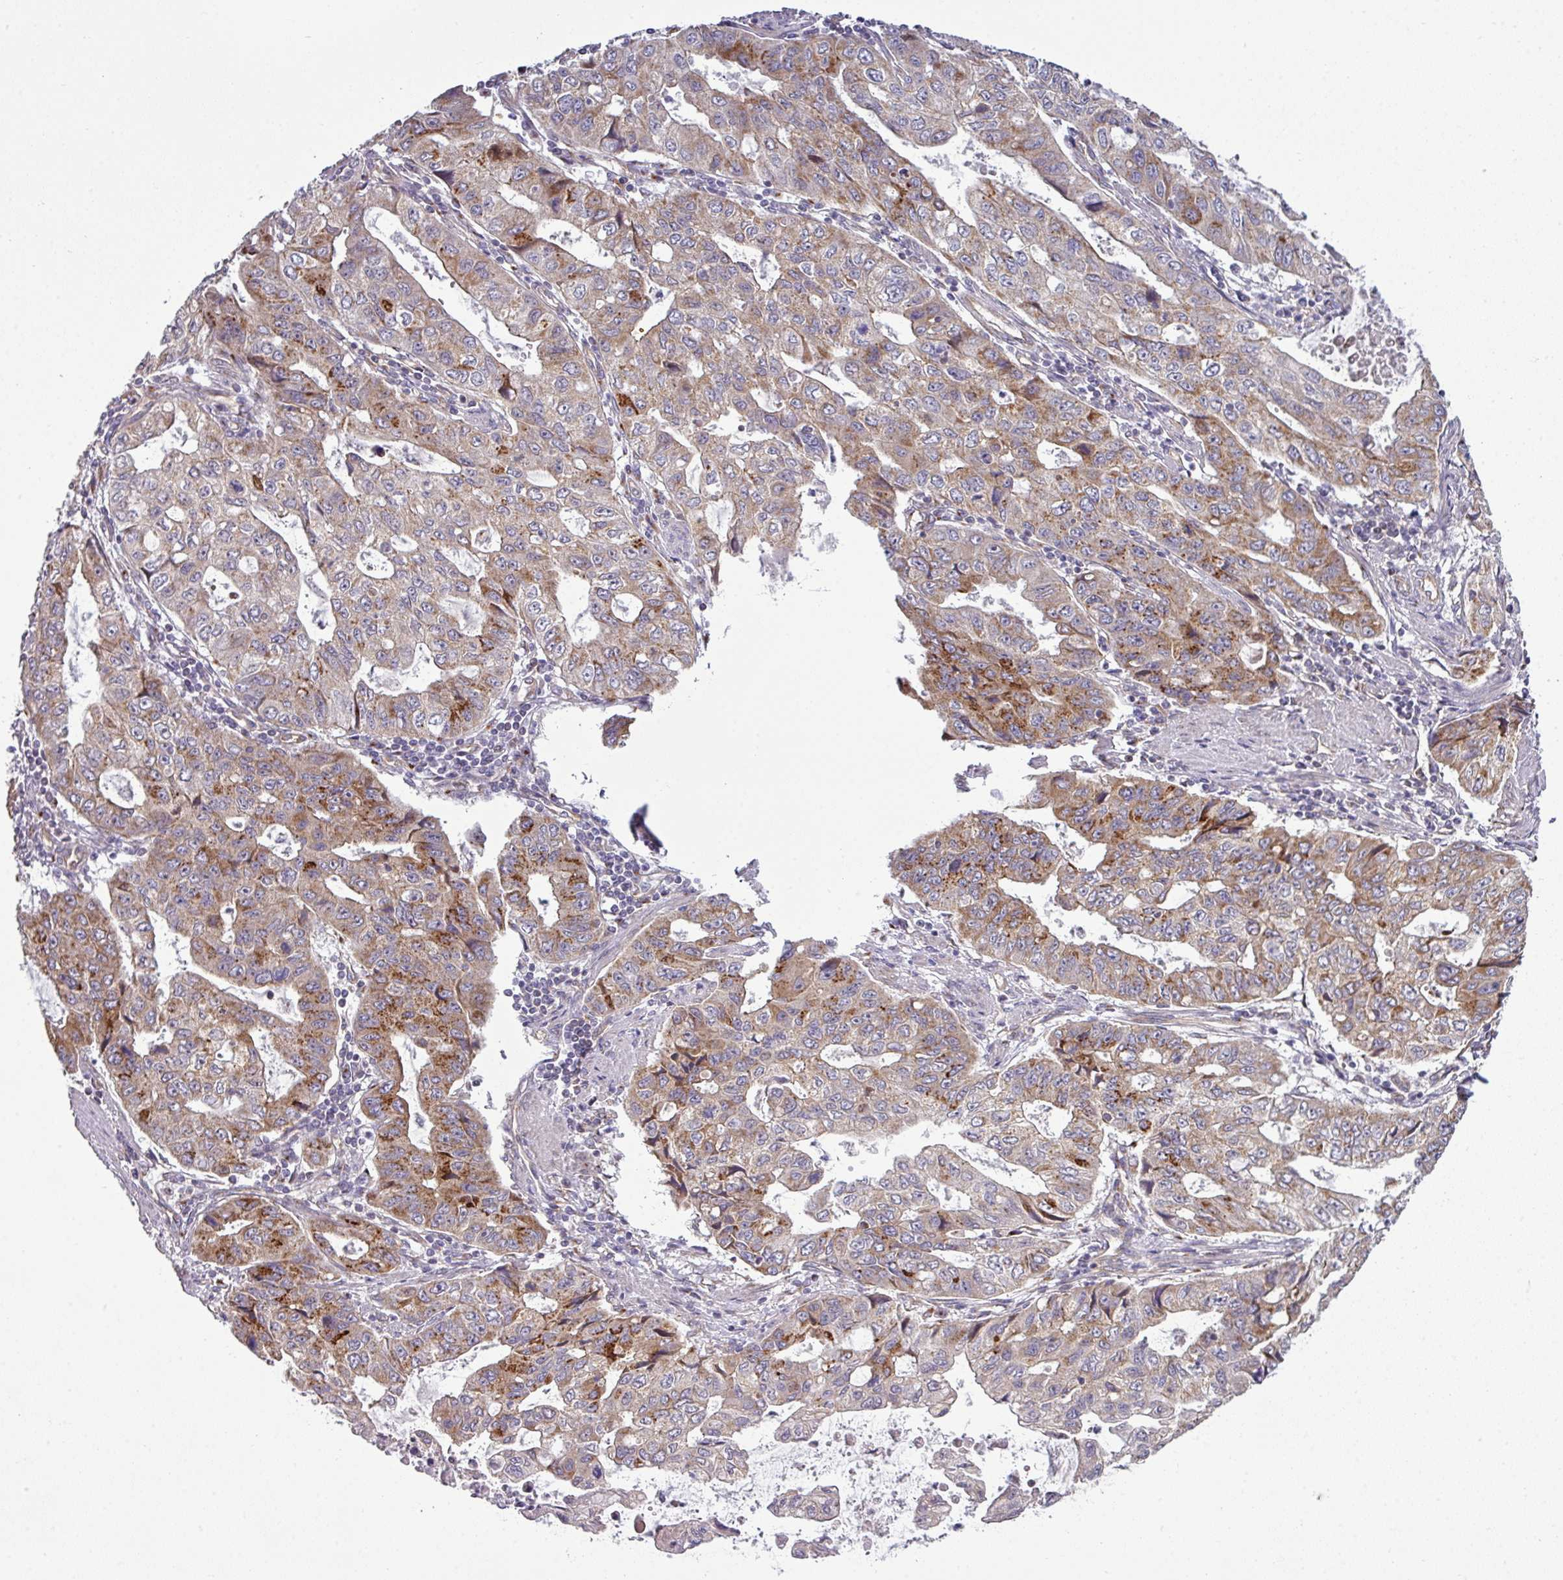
{"staining": {"intensity": "moderate", "quantity": ">75%", "location": "cytoplasmic/membranous"}, "tissue": "stomach cancer", "cell_type": "Tumor cells", "image_type": "cancer", "snomed": [{"axis": "morphology", "description": "Adenocarcinoma, NOS"}, {"axis": "topography", "description": "Stomach, upper"}], "caption": "Moderate cytoplasmic/membranous positivity is appreciated in approximately >75% of tumor cells in stomach cancer.", "gene": "TIMMDC1", "patient": {"sex": "female", "age": 52}}